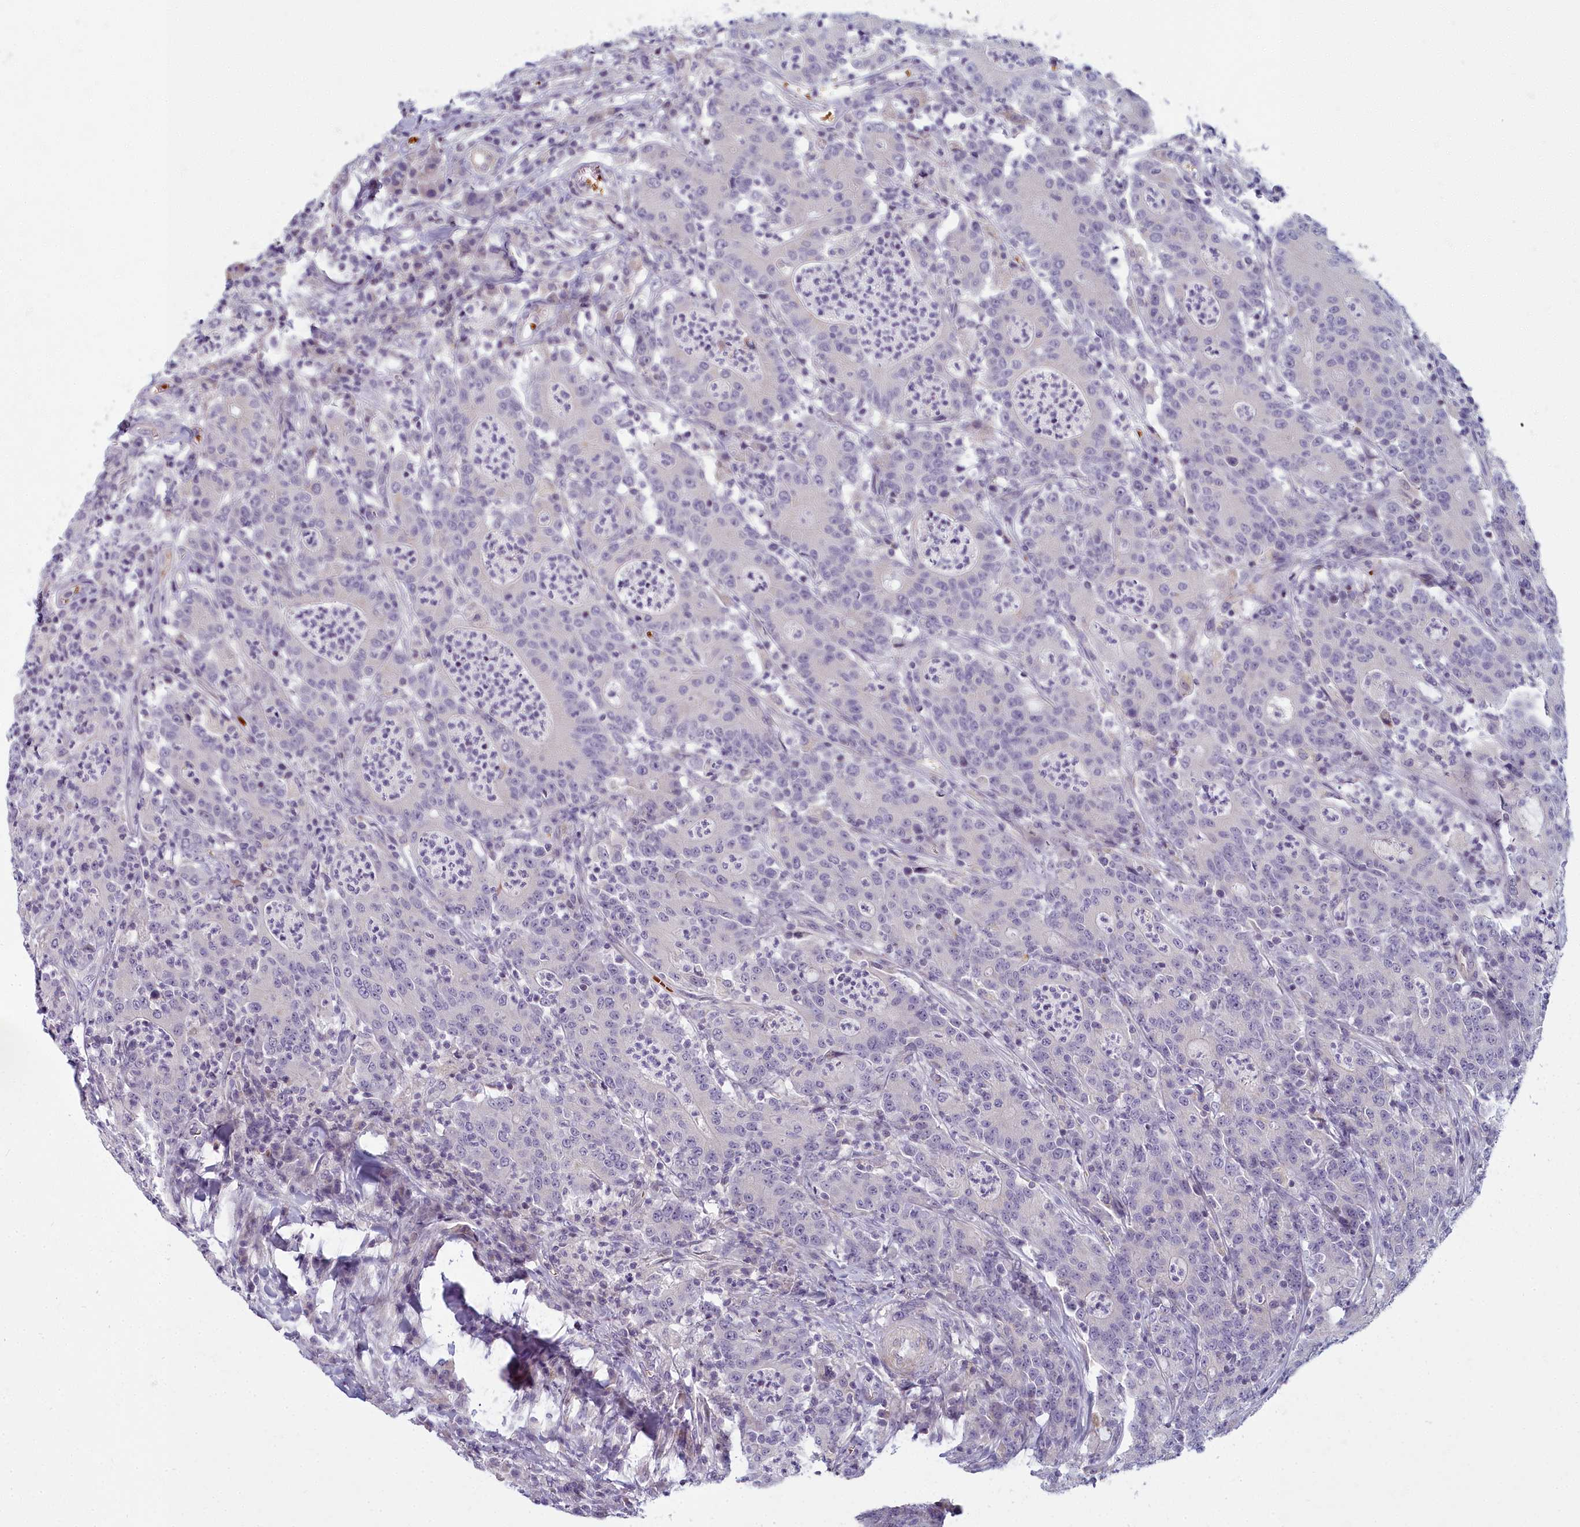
{"staining": {"intensity": "negative", "quantity": "none", "location": "none"}, "tissue": "colorectal cancer", "cell_type": "Tumor cells", "image_type": "cancer", "snomed": [{"axis": "morphology", "description": "Adenocarcinoma, NOS"}, {"axis": "topography", "description": "Colon"}], "caption": "DAB immunohistochemical staining of colorectal cancer (adenocarcinoma) shows no significant positivity in tumor cells.", "gene": "ARL15", "patient": {"sex": "male", "age": 83}}